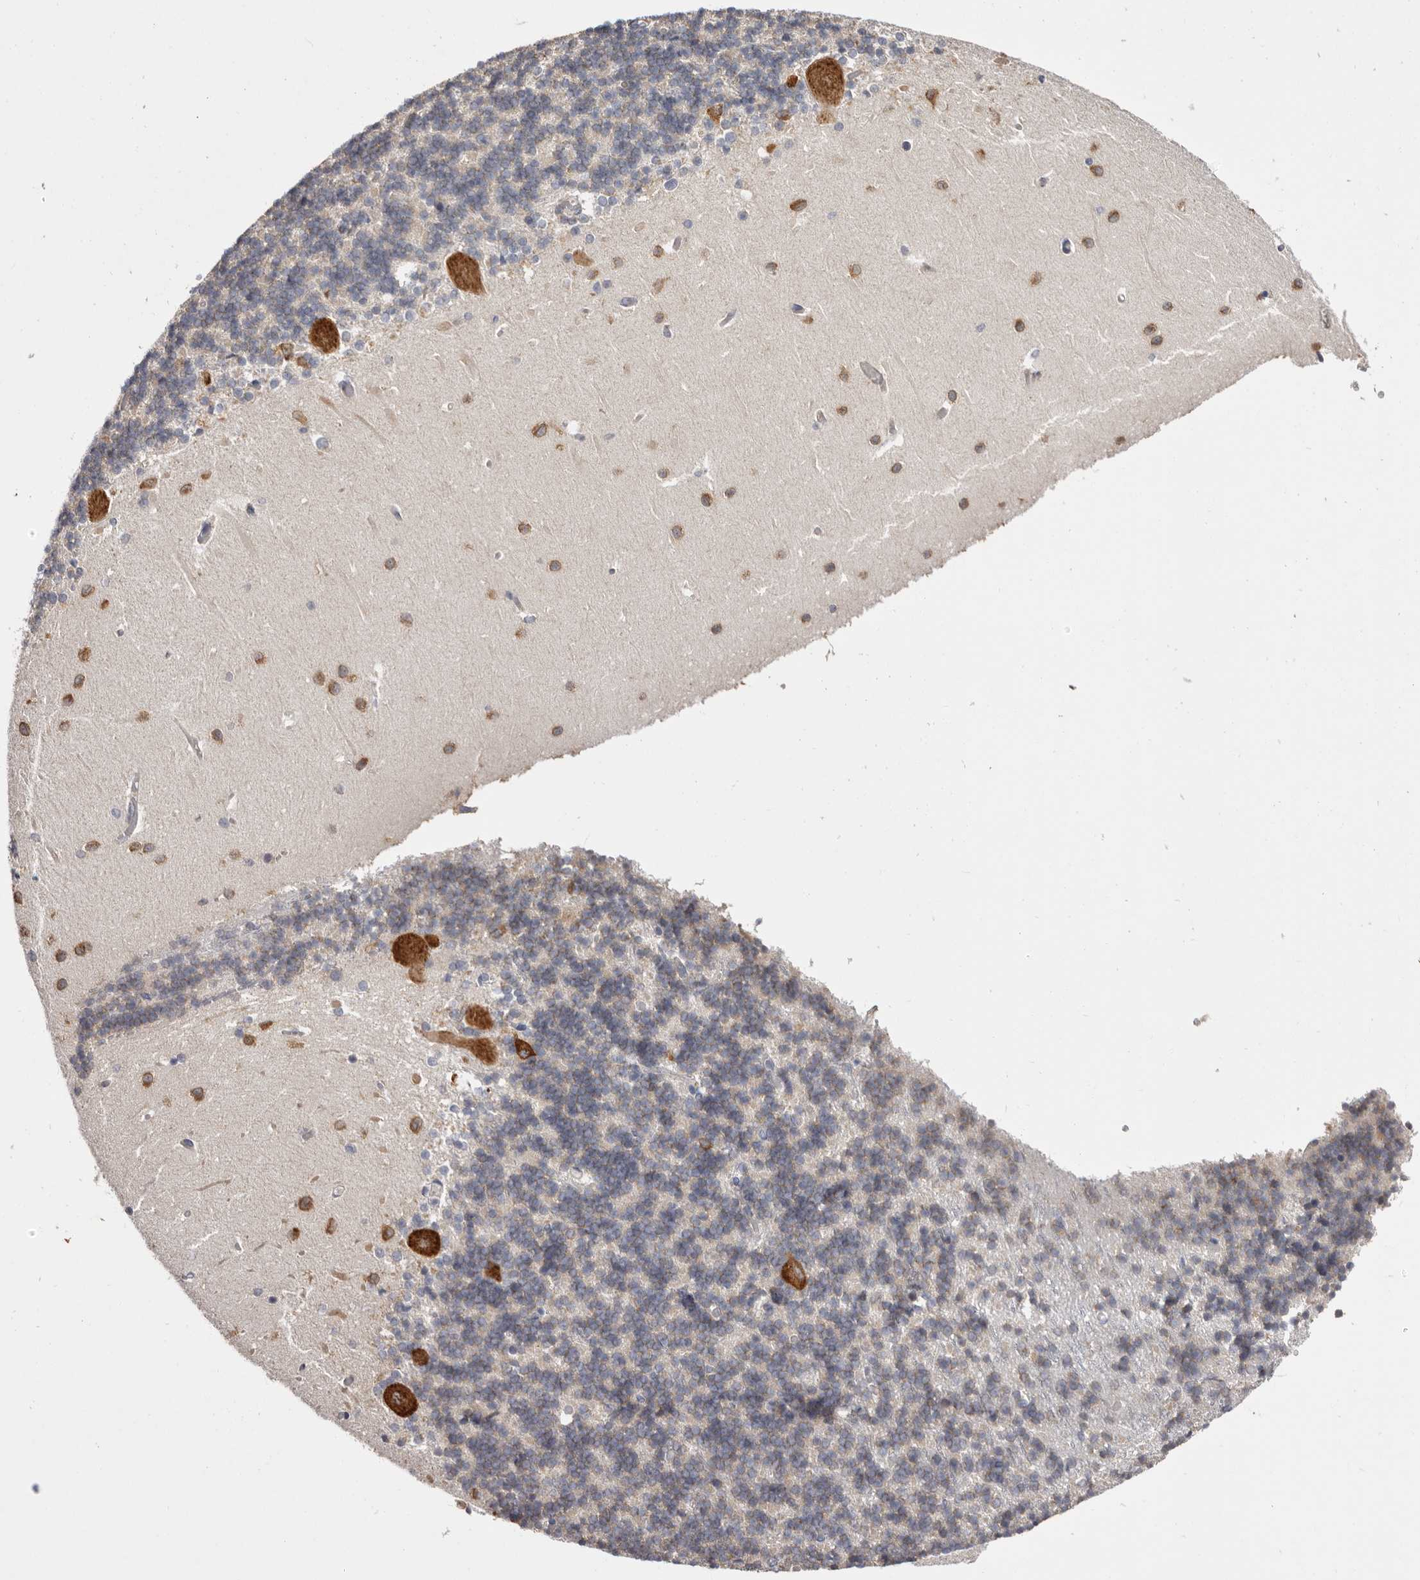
{"staining": {"intensity": "weak", "quantity": "<25%", "location": "cytoplasmic/membranous"}, "tissue": "cerebellum", "cell_type": "Cells in granular layer", "image_type": "normal", "snomed": [{"axis": "morphology", "description": "Normal tissue, NOS"}, {"axis": "topography", "description": "Cerebellum"}], "caption": "Immunohistochemical staining of normal human cerebellum displays no significant staining in cells in granular layer.", "gene": "FAM167B", "patient": {"sex": "male", "age": 37}}